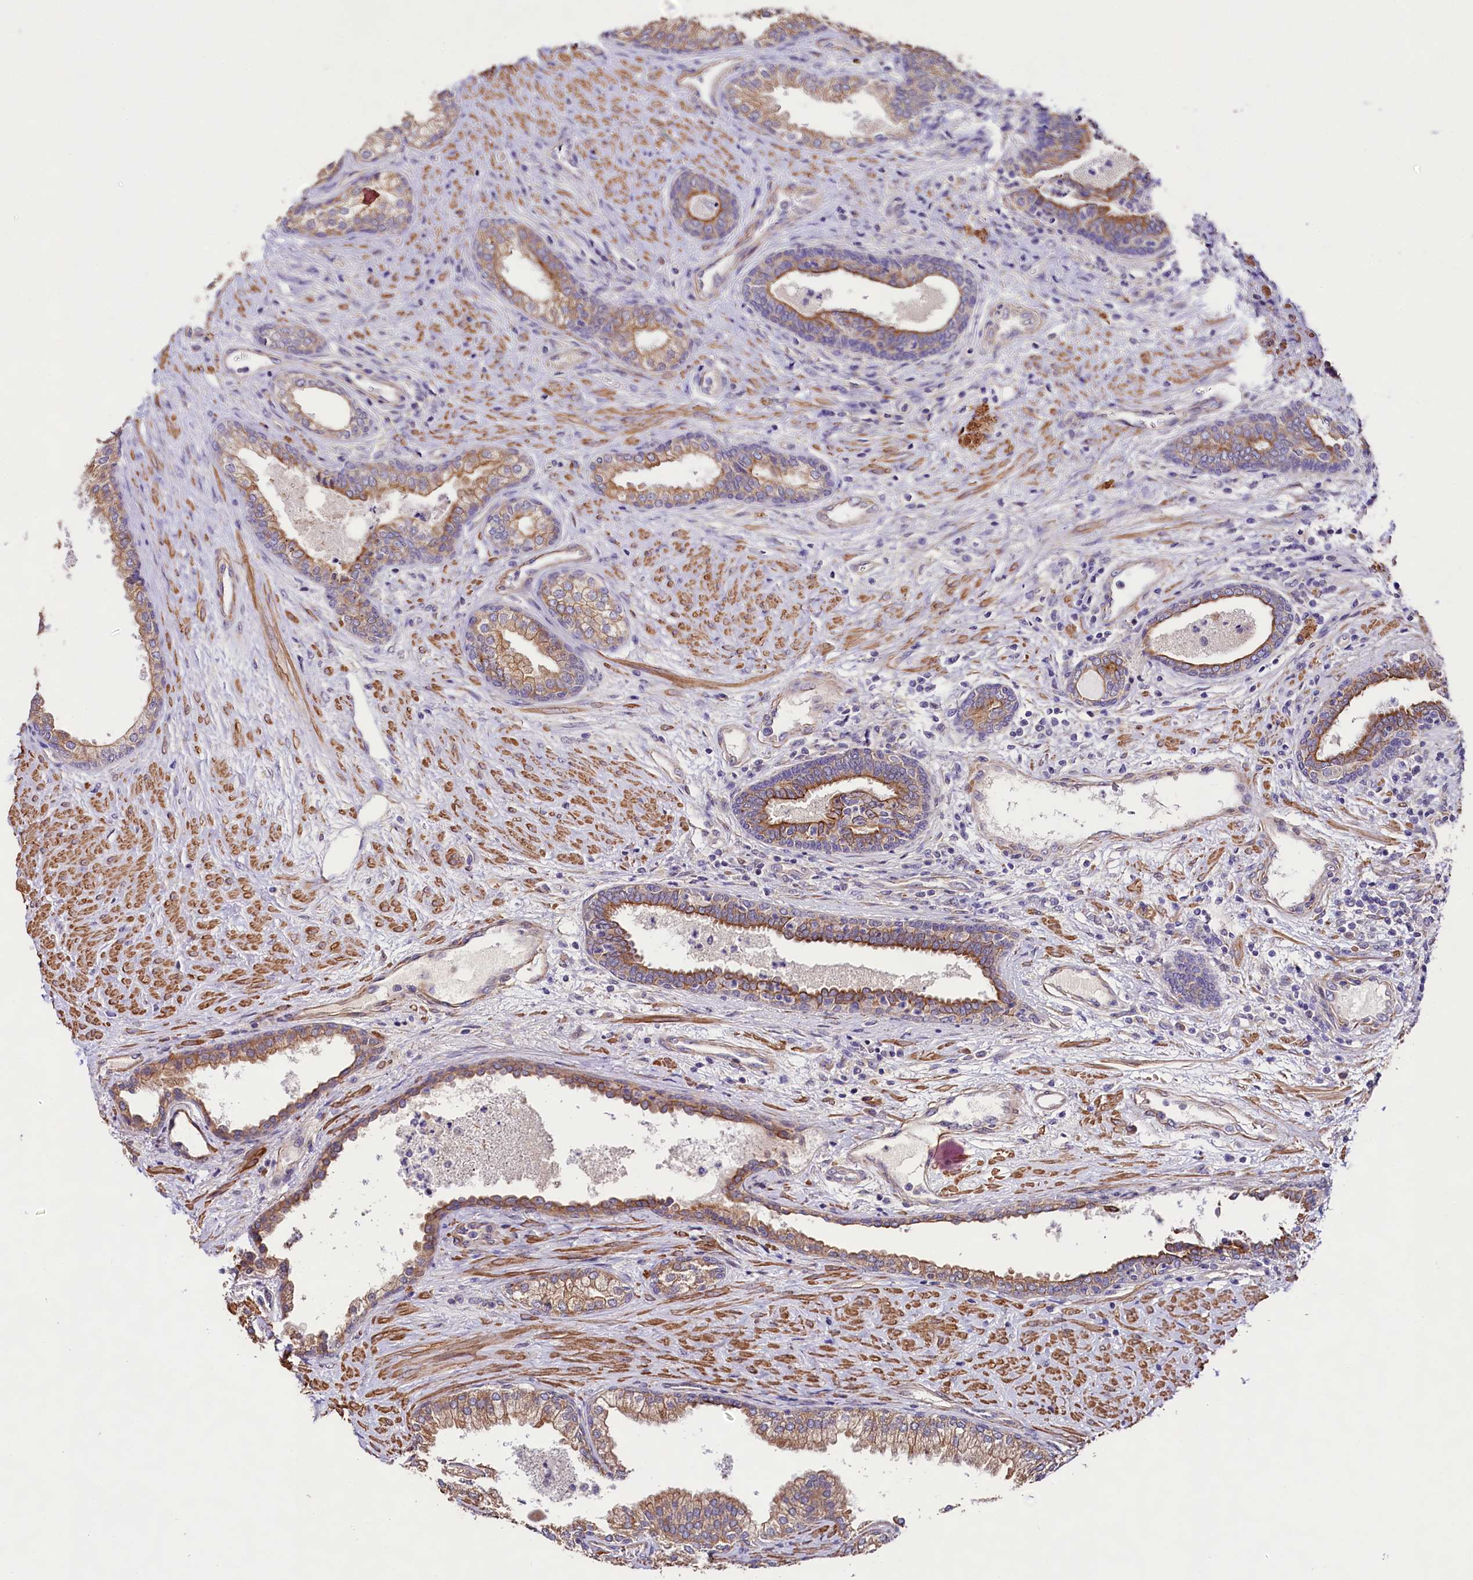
{"staining": {"intensity": "strong", "quantity": ">75%", "location": "cytoplasmic/membranous"}, "tissue": "prostate", "cell_type": "Glandular cells", "image_type": "normal", "snomed": [{"axis": "morphology", "description": "Normal tissue, NOS"}, {"axis": "topography", "description": "Prostate"}], "caption": "DAB (3,3'-diaminobenzidine) immunohistochemical staining of normal human prostate exhibits strong cytoplasmic/membranous protein staining in approximately >75% of glandular cells. The staining was performed using DAB (3,3'-diaminobenzidine), with brown indicating positive protein expression. Nuclei are stained blue with hematoxylin.", "gene": "VPS11", "patient": {"sex": "male", "age": 76}}